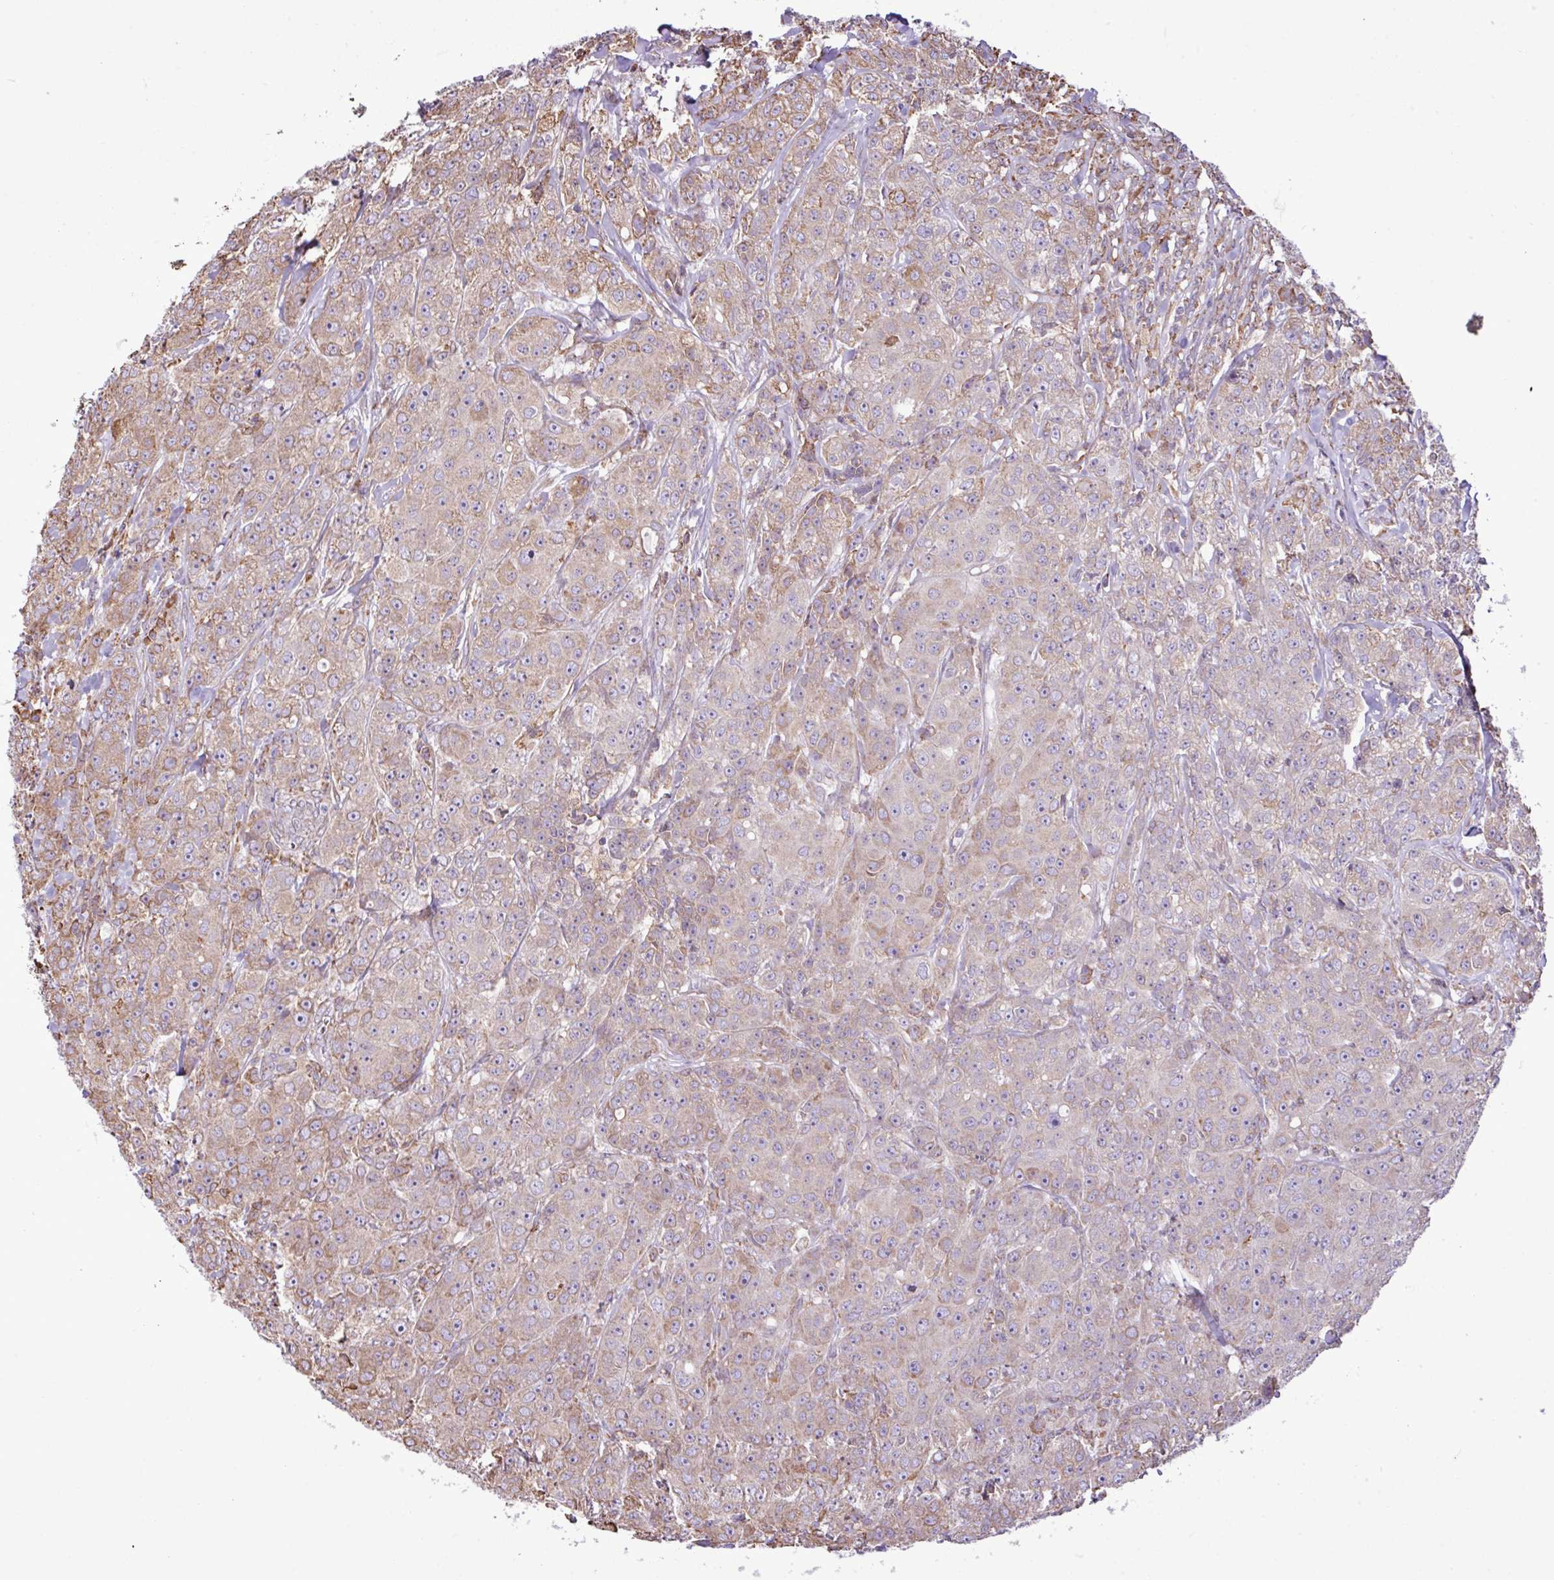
{"staining": {"intensity": "moderate", "quantity": "25%-75%", "location": "cytoplasmic/membranous"}, "tissue": "breast cancer", "cell_type": "Tumor cells", "image_type": "cancer", "snomed": [{"axis": "morphology", "description": "Duct carcinoma"}, {"axis": "topography", "description": "Breast"}], "caption": "There is medium levels of moderate cytoplasmic/membranous expression in tumor cells of breast cancer, as demonstrated by immunohistochemical staining (brown color).", "gene": "ZSCAN5A", "patient": {"sex": "female", "age": 43}}